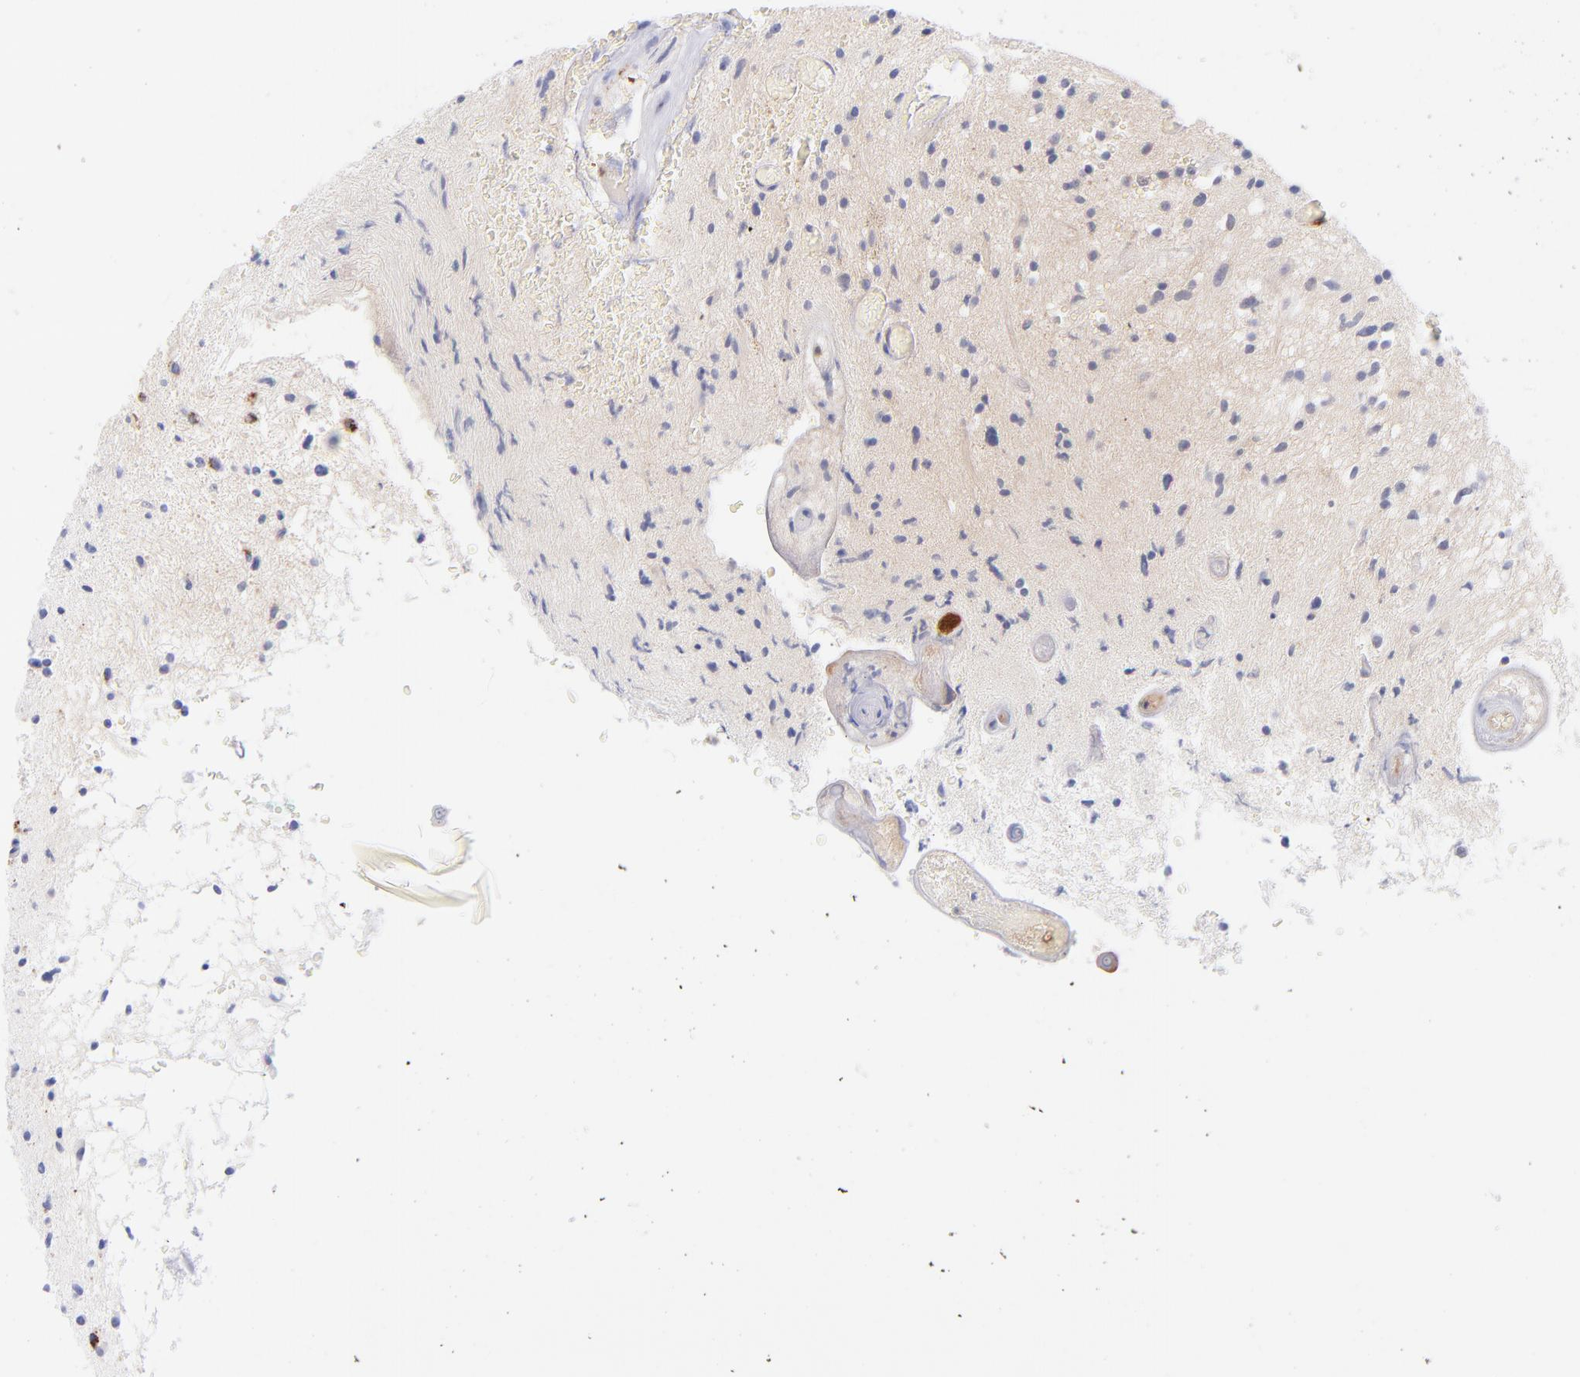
{"staining": {"intensity": "negative", "quantity": "none", "location": "none"}, "tissue": "glioma", "cell_type": "Tumor cells", "image_type": "cancer", "snomed": [{"axis": "morphology", "description": "Glioma, malignant, High grade"}, {"axis": "topography", "description": "Brain"}], "caption": "IHC of glioma exhibits no staining in tumor cells.", "gene": "HP", "patient": {"sex": "male", "age": 33}}